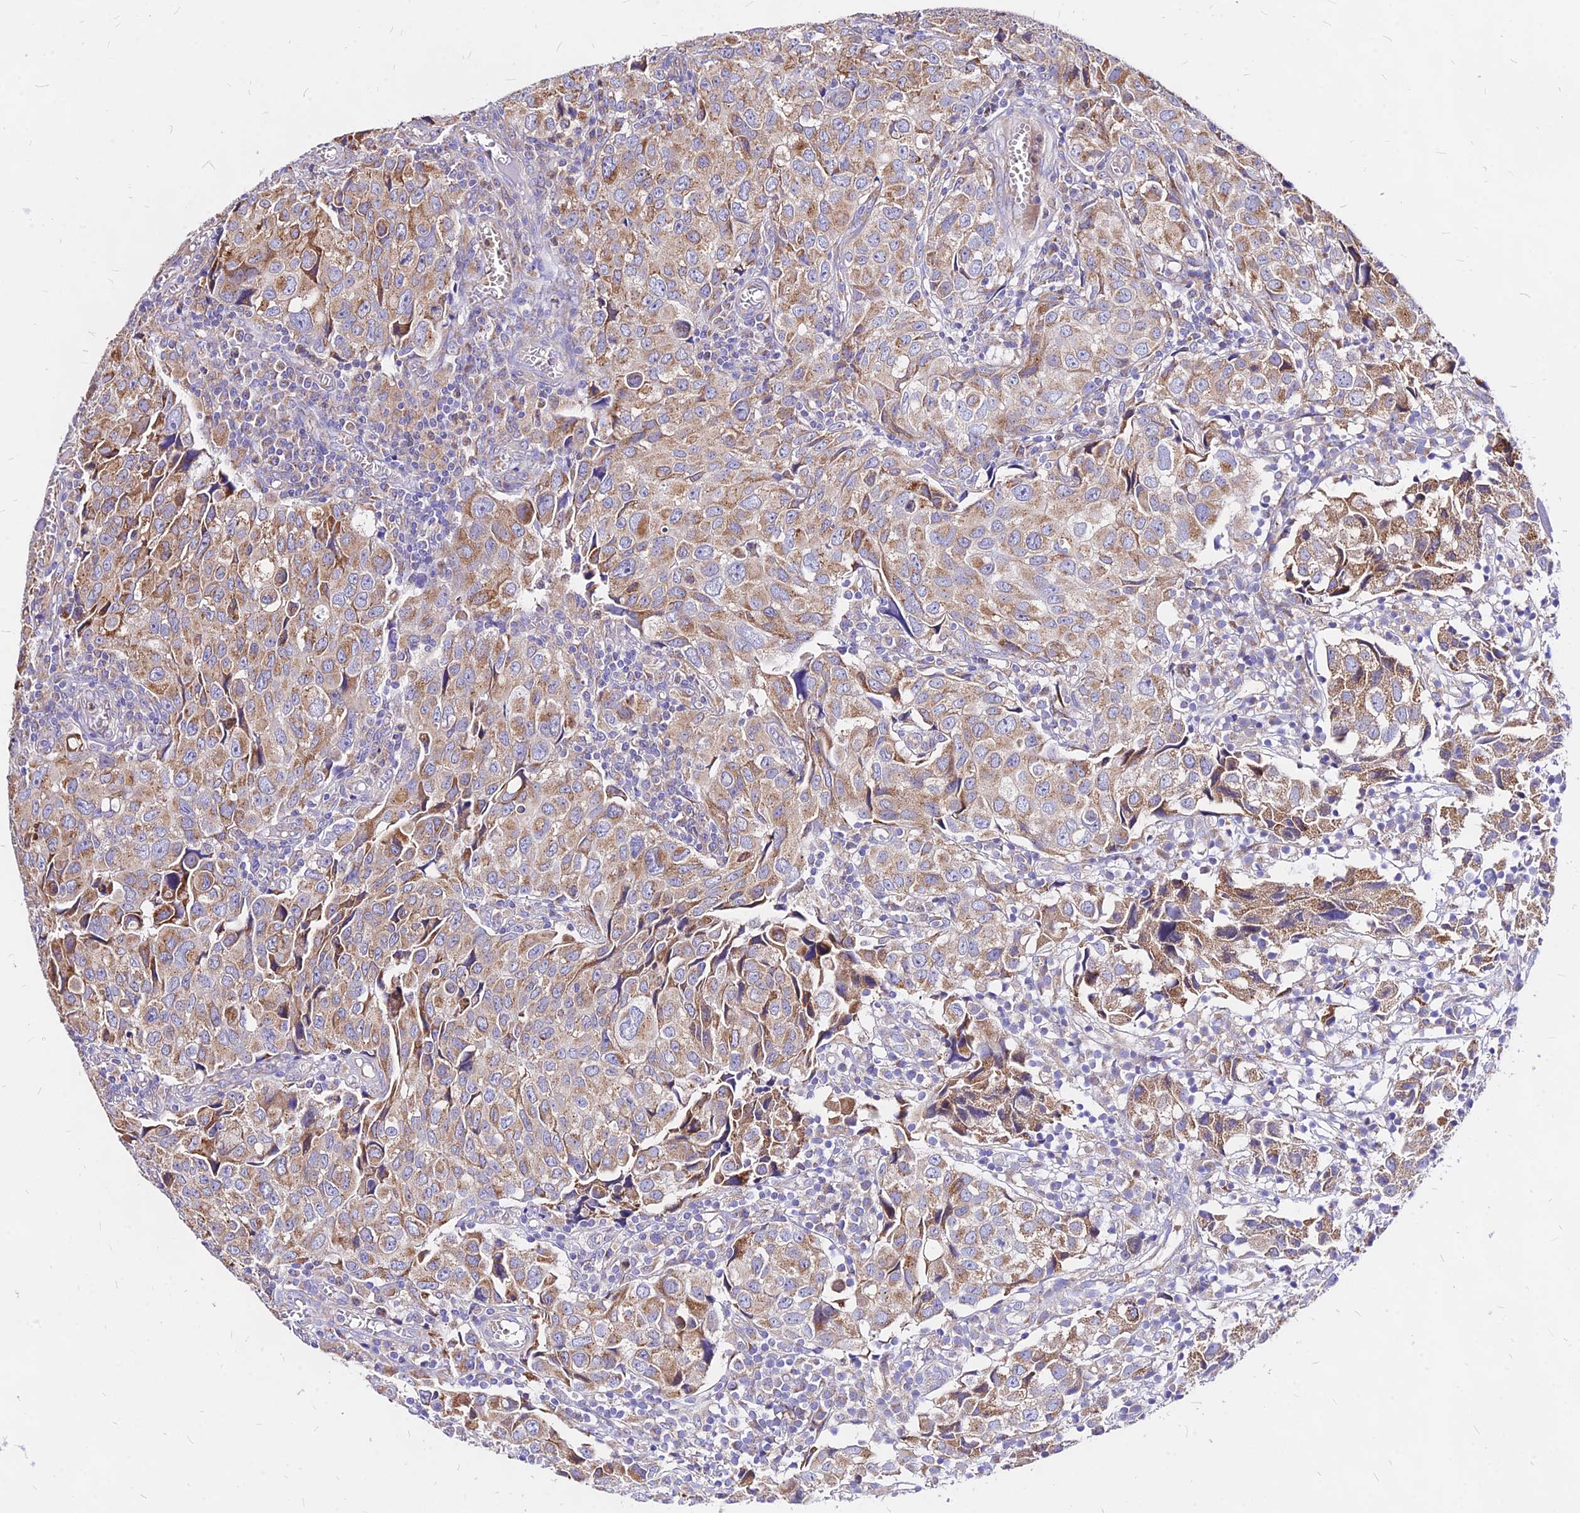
{"staining": {"intensity": "moderate", "quantity": ">75%", "location": "cytoplasmic/membranous"}, "tissue": "urothelial cancer", "cell_type": "Tumor cells", "image_type": "cancer", "snomed": [{"axis": "morphology", "description": "Urothelial carcinoma, High grade"}, {"axis": "topography", "description": "Urinary bladder"}], "caption": "A medium amount of moderate cytoplasmic/membranous expression is appreciated in about >75% of tumor cells in urothelial cancer tissue.", "gene": "MRPL3", "patient": {"sex": "female", "age": 75}}